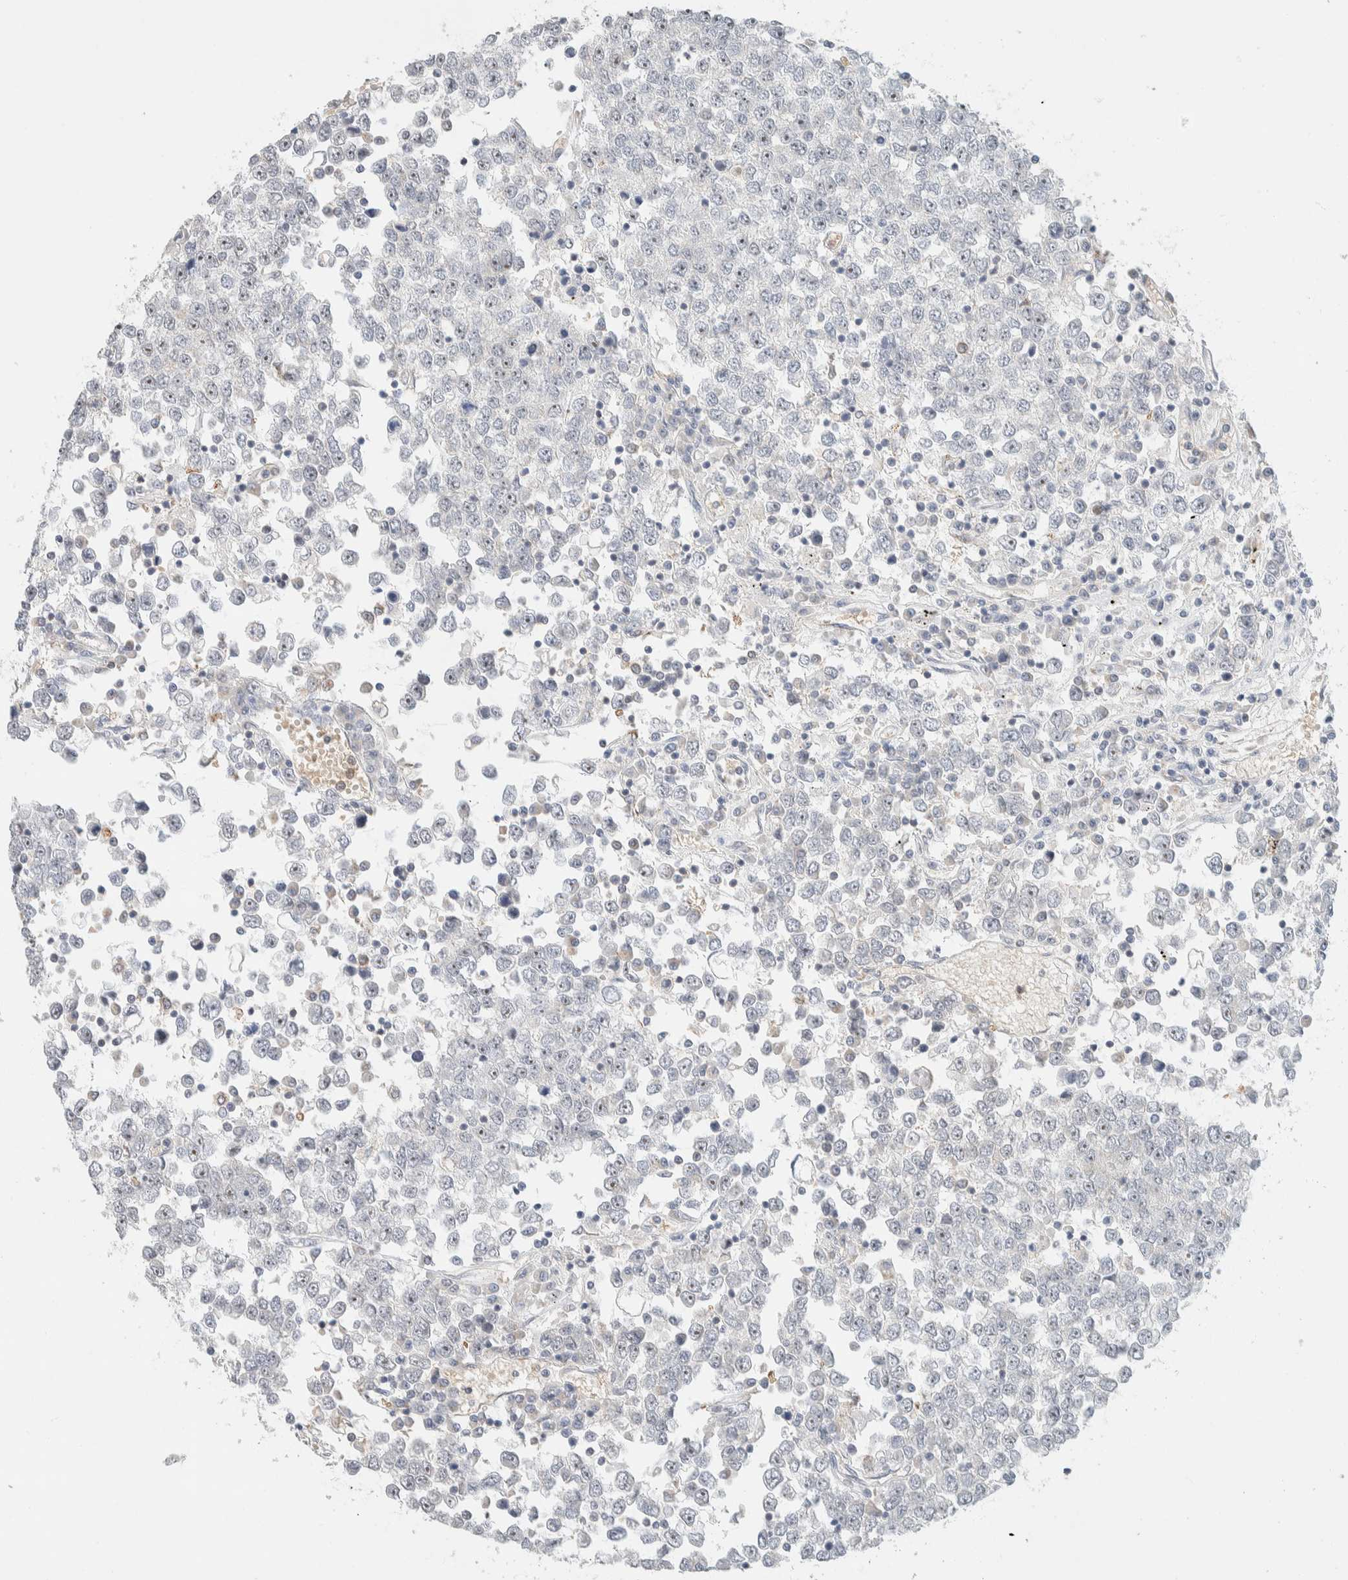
{"staining": {"intensity": "negative", "quantity": "none", "location": "none"}, "tissue": "testis cancer", "cell_type": "Tumor cells", "image_type": "cancer", "snomed": [{"axis": "morphology", "description": "Seminoma, NOS"}, {"axis": "topography", "description": "Testis"}], "caption": "Immunohistochemistry of human testis cancer demonstrates no expression in tumor cells. Nuclei are stained in blue.", "gene": "HDHD3", "patient": {"sex": "male", "age": 65}}